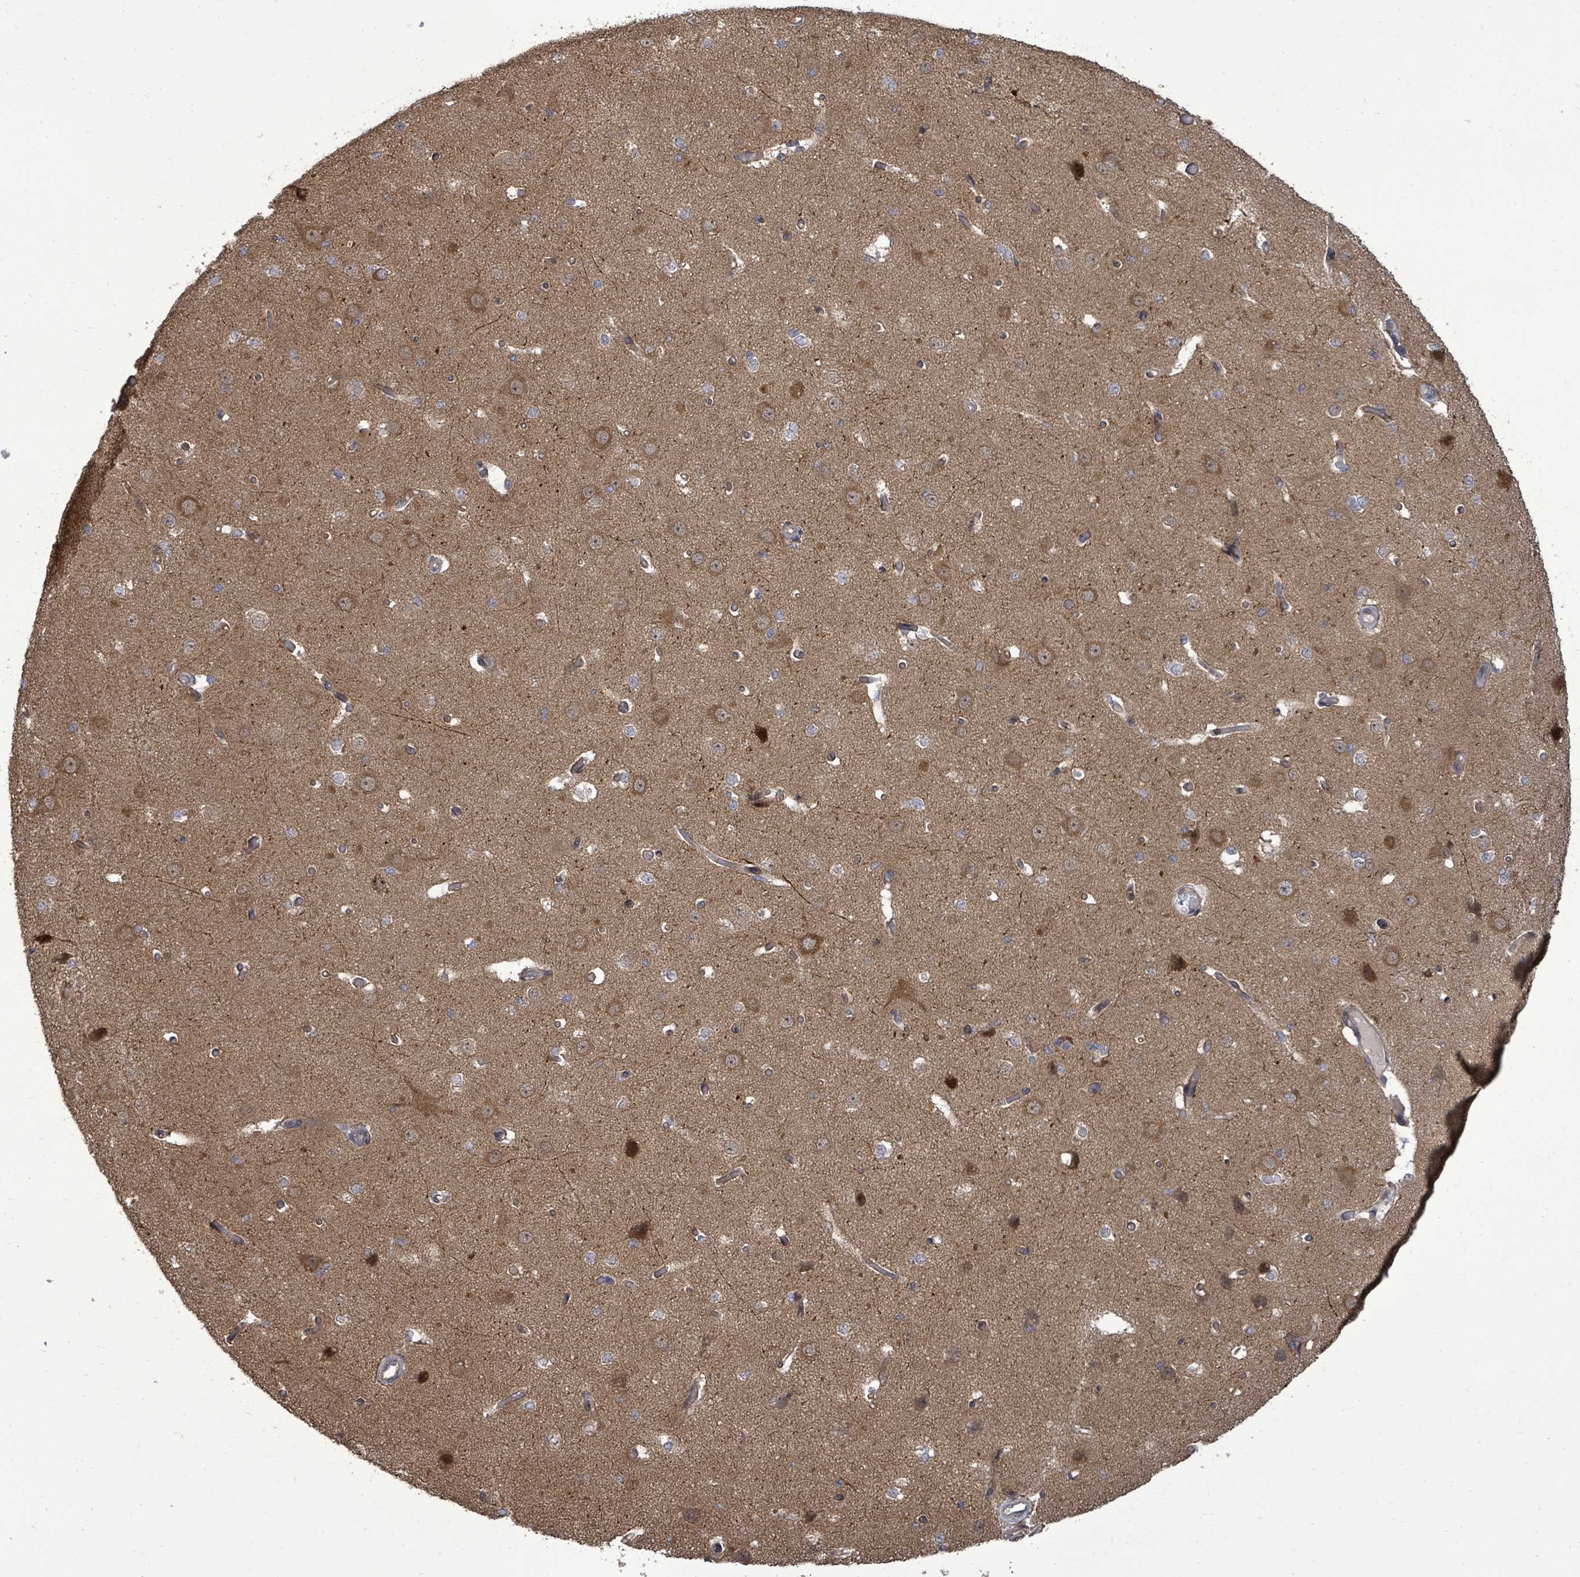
{"staining": {"intensity": "moderate", "quantity": "<25%", "location": "cytoplasmic/membranous"}, "tissue": "cerebral cortex", "cell_type": "Endothelial cells", "image_type": "normal", "snomed": [{"axis": "morphology", "description": "Normal tissue, NOS"}, {"axis": "morphology", "description": "Inflammation, NOS"}, {"axis": "topography", "description": "Cerebral cortex"}], "caption": "About <25% of endothelial cells in benign human cerebral cortex reveal moderate cytoplasmic/membranous protein staining as visualized by brown immunohistochemical staining.", "gene": "KRTAP27", "patient": {"sex": "male", "age": 6}}